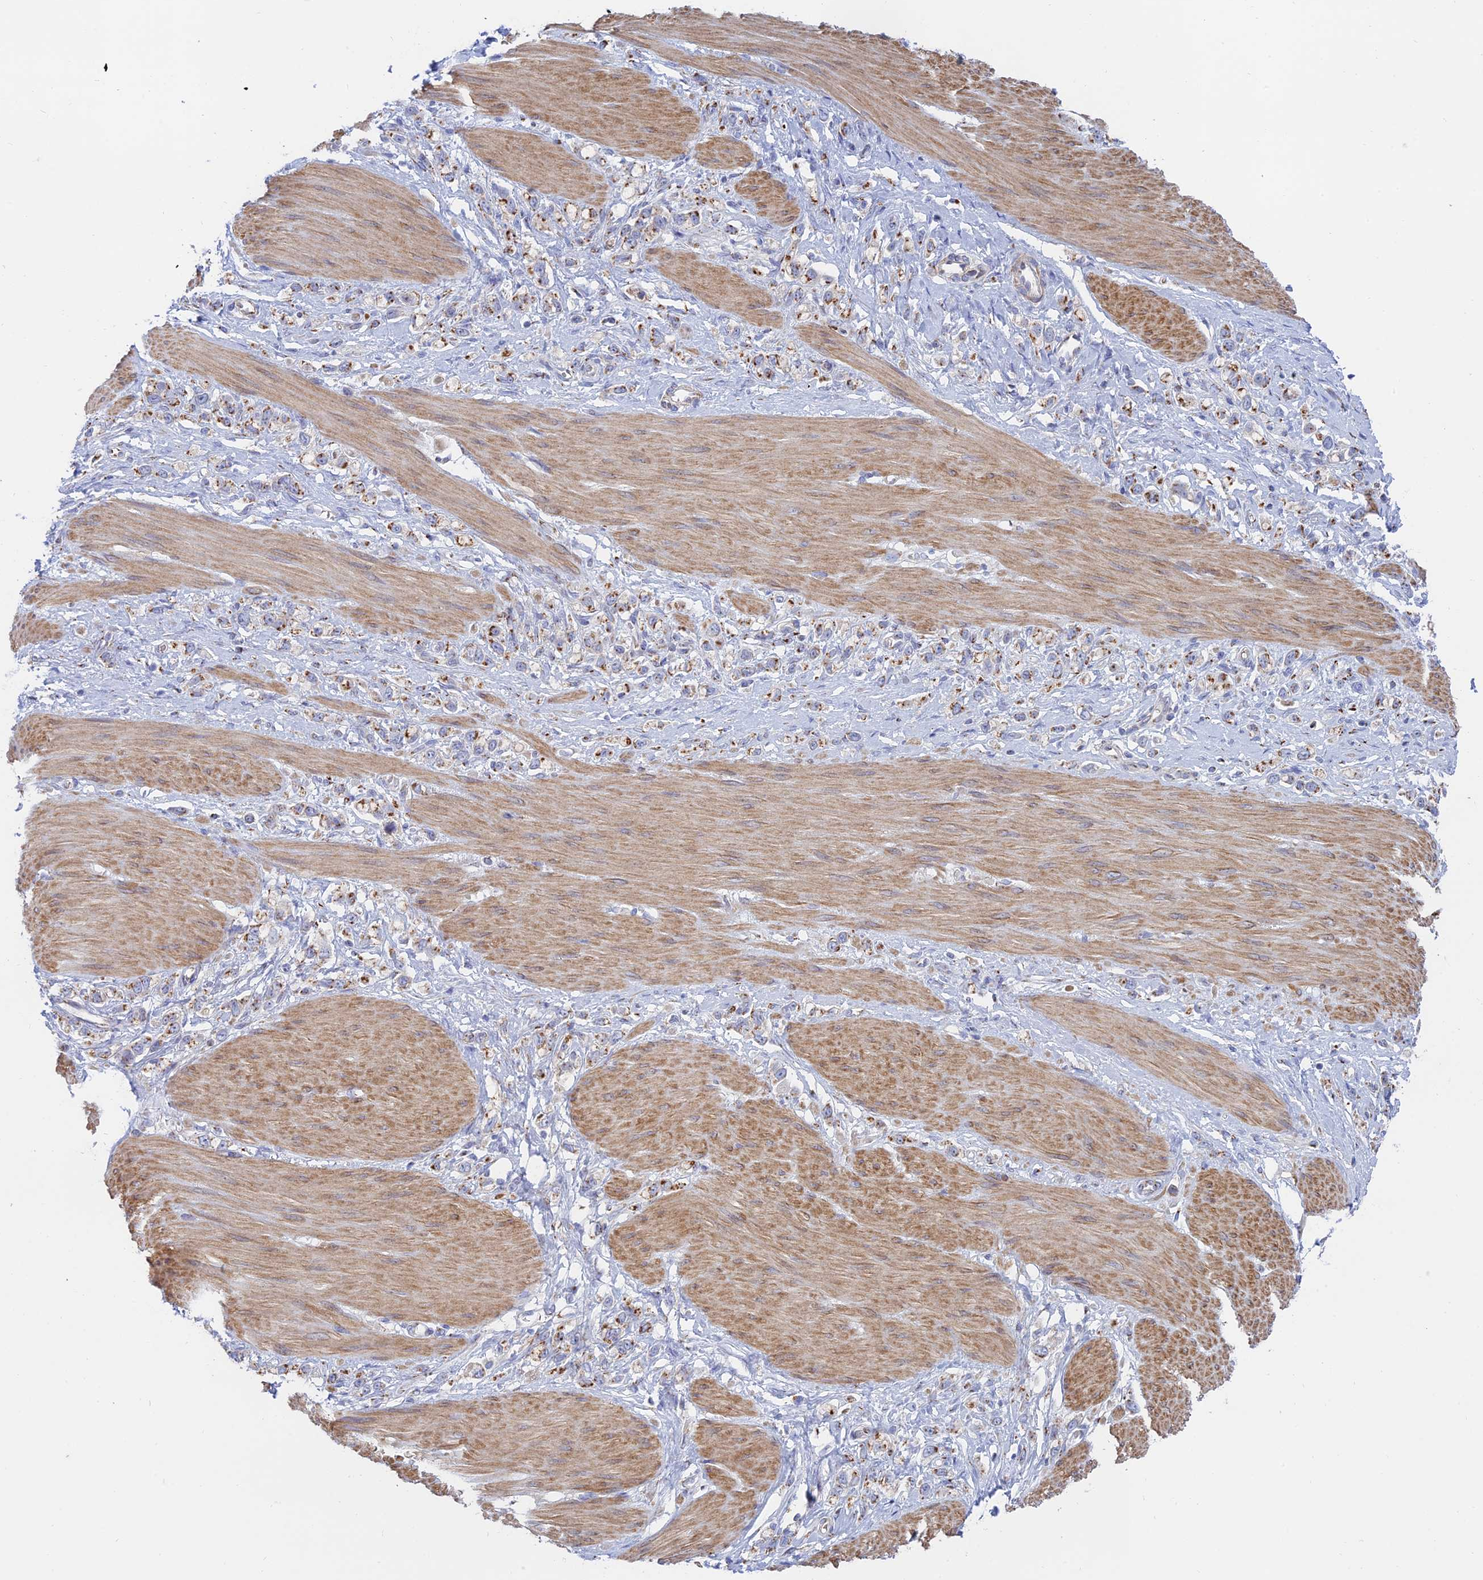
{"staining": {"intensity": "moderate", "quantity": ">75%", "location": "cytoplasmic/membranous"}, "tissue": "stomach cancer", "cell_type": "Tumor cells", "image_type": "cancer", "snomed": [{"axis": "morphology", "description": "Adenocarcinoma, NOS"}, {"axis": "topography", "description": "Stomach"}], "caption": "An image of stomach adenocarcinoma stained for a protein displays moderate cytoplasmic/membranous brown staining in tumor cells.", "gene": "HS2ST1", "patient": {"sex": "female", "age": 65}}